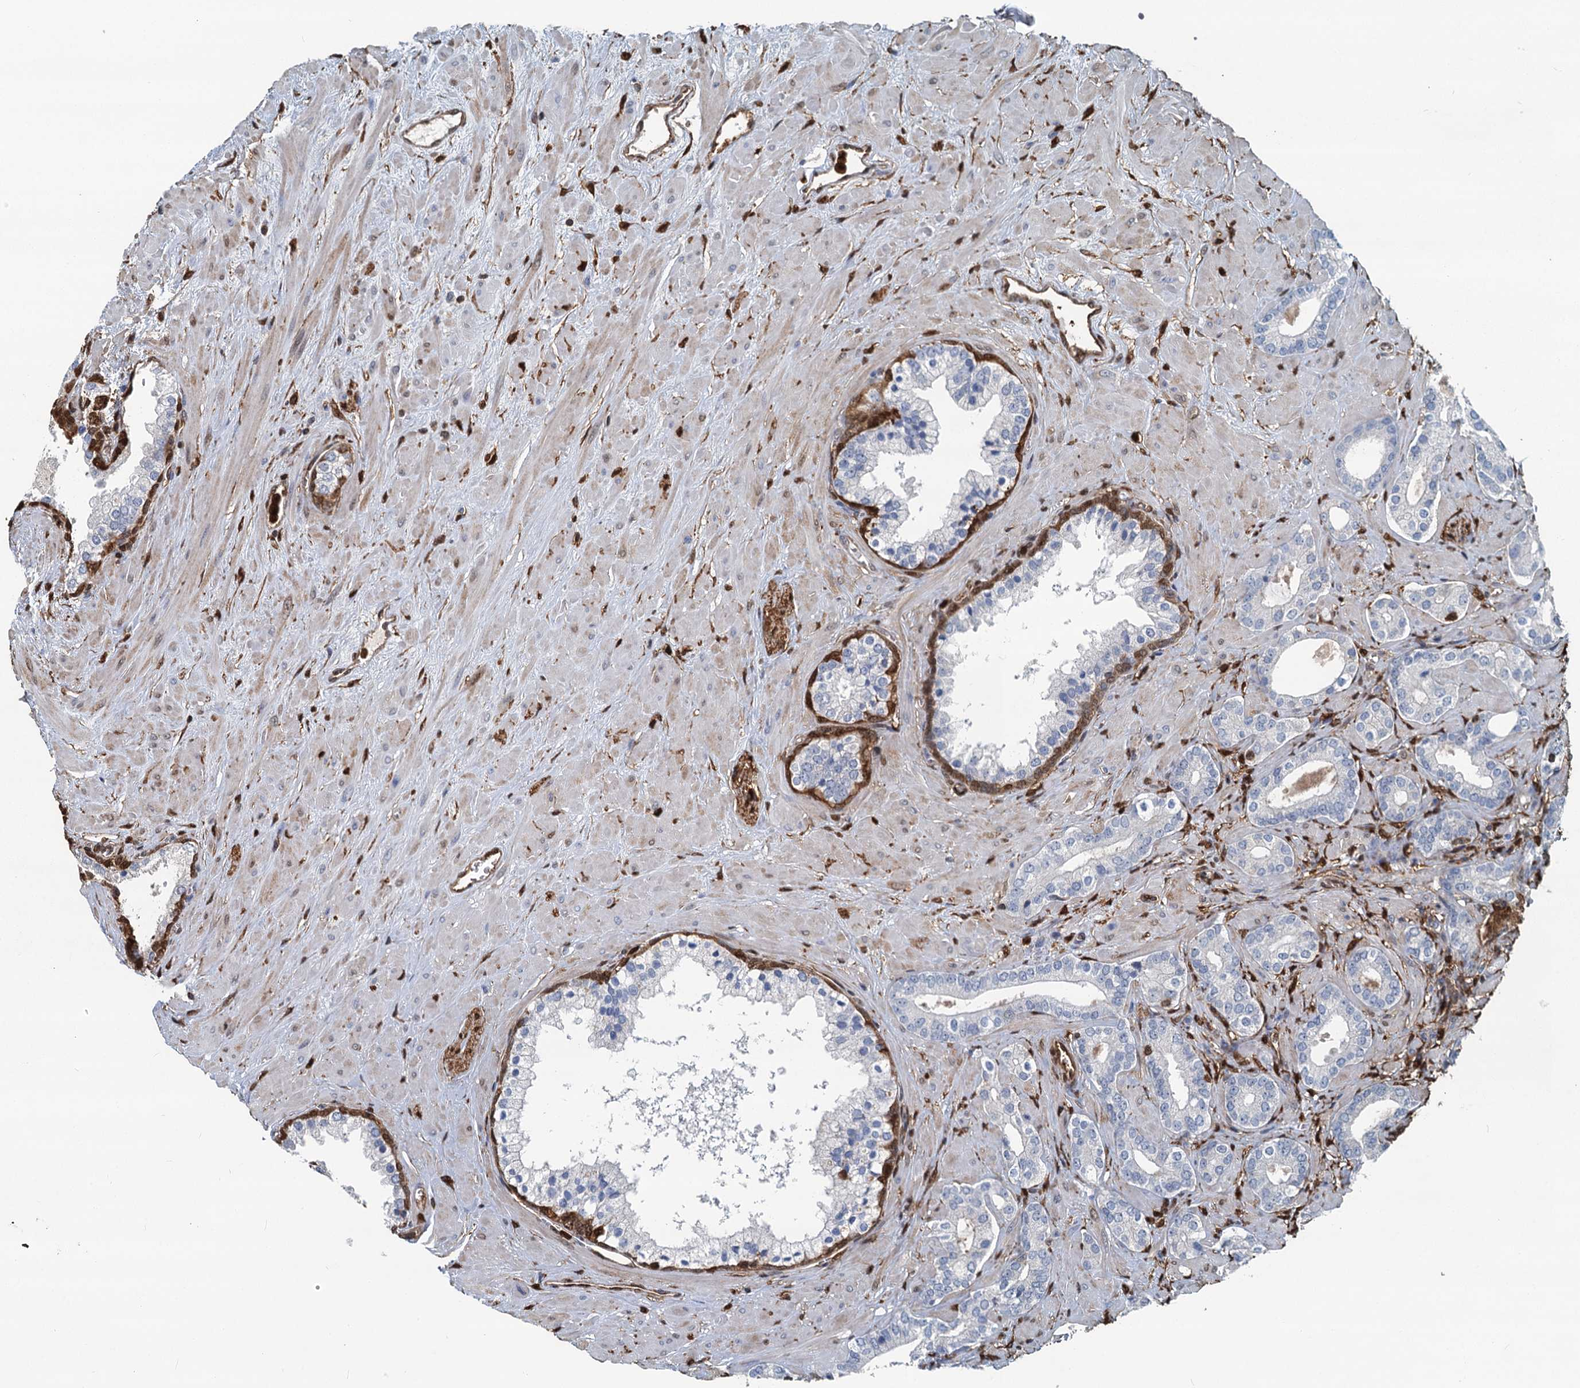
{"staining": {"intensity": "negative", "quantity": "none", "location": "none"}, "tissue": "prostate cancer", "cell_type": "Tumor cells", "image_type": "cancer", "snomed": [{"axis": "morphology", "description": "Adenocarcinoma, High grade"}, {"axis": "topography", "description": "Prostate"}], "caption": "Immunohistochemical staining of human prostate cancer displays no significant positivity in tumor cells. The staining was performed using DAB (3,3'-diaminobenzidine) to visualize the protein expression in brown, while the nuclei were stained in blue with hematoxylin (Magnification: 20x).", "gene": "S100A6", "patient": {"sex": "male", "age": 64}}